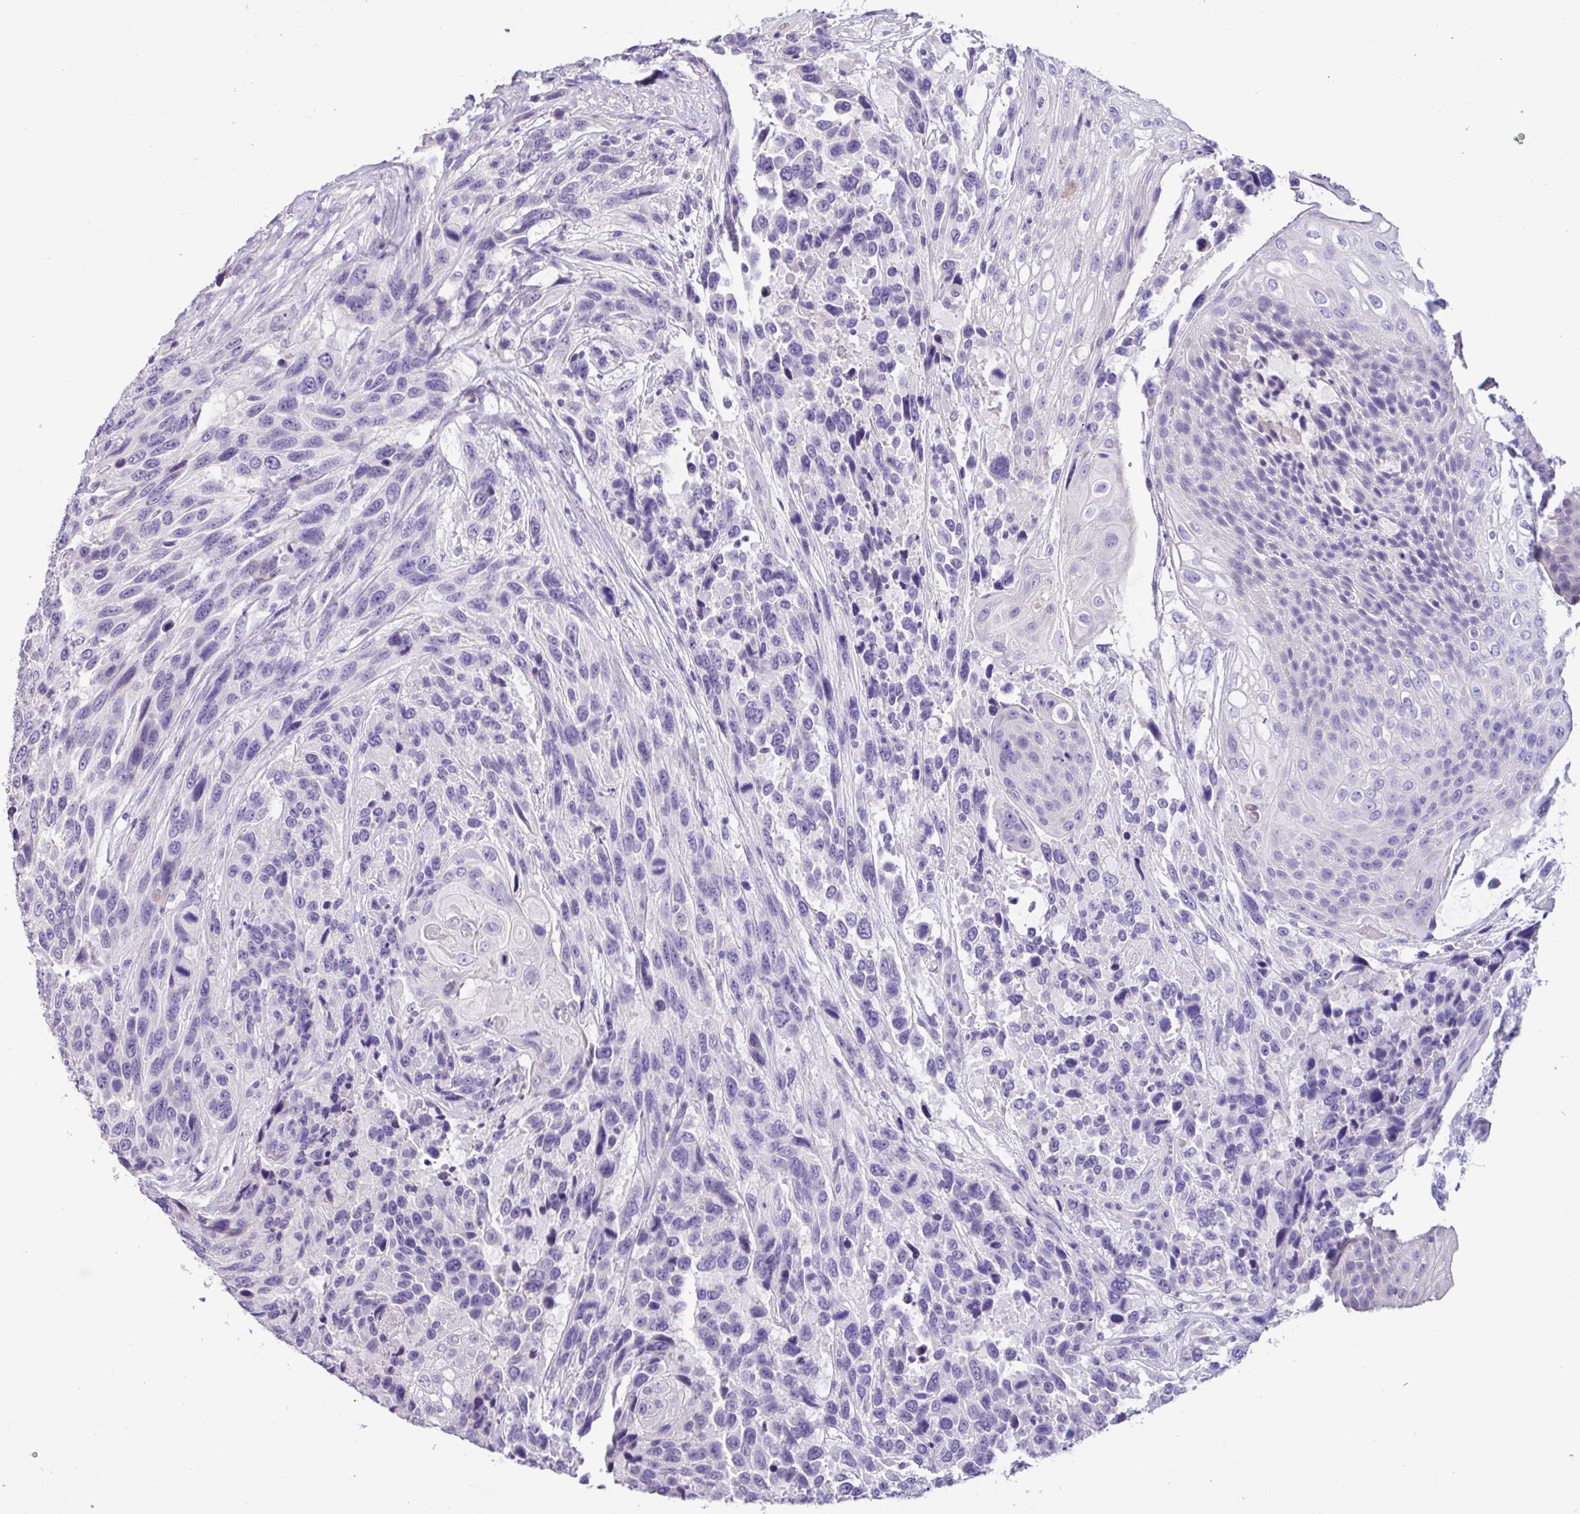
{"staining": {"intensity": "negative", "quantity": "none", "location": "none"}, "tissue": "urothelial cancer", "cell_type": "Tumor cells", "image_type": "cancer", "snomed": [{"axis": "morphology", "description": "Urothelial carcinoma, High grade"}, {"axis": "topography", "description": "Urinary bladder"}], "caption": "Protein analysis of high-grade urothelial carcinoma displays no significant expression in tumor cells.", "gene": "EPCAM", "patient": {"sex": "female", "age": 70}}